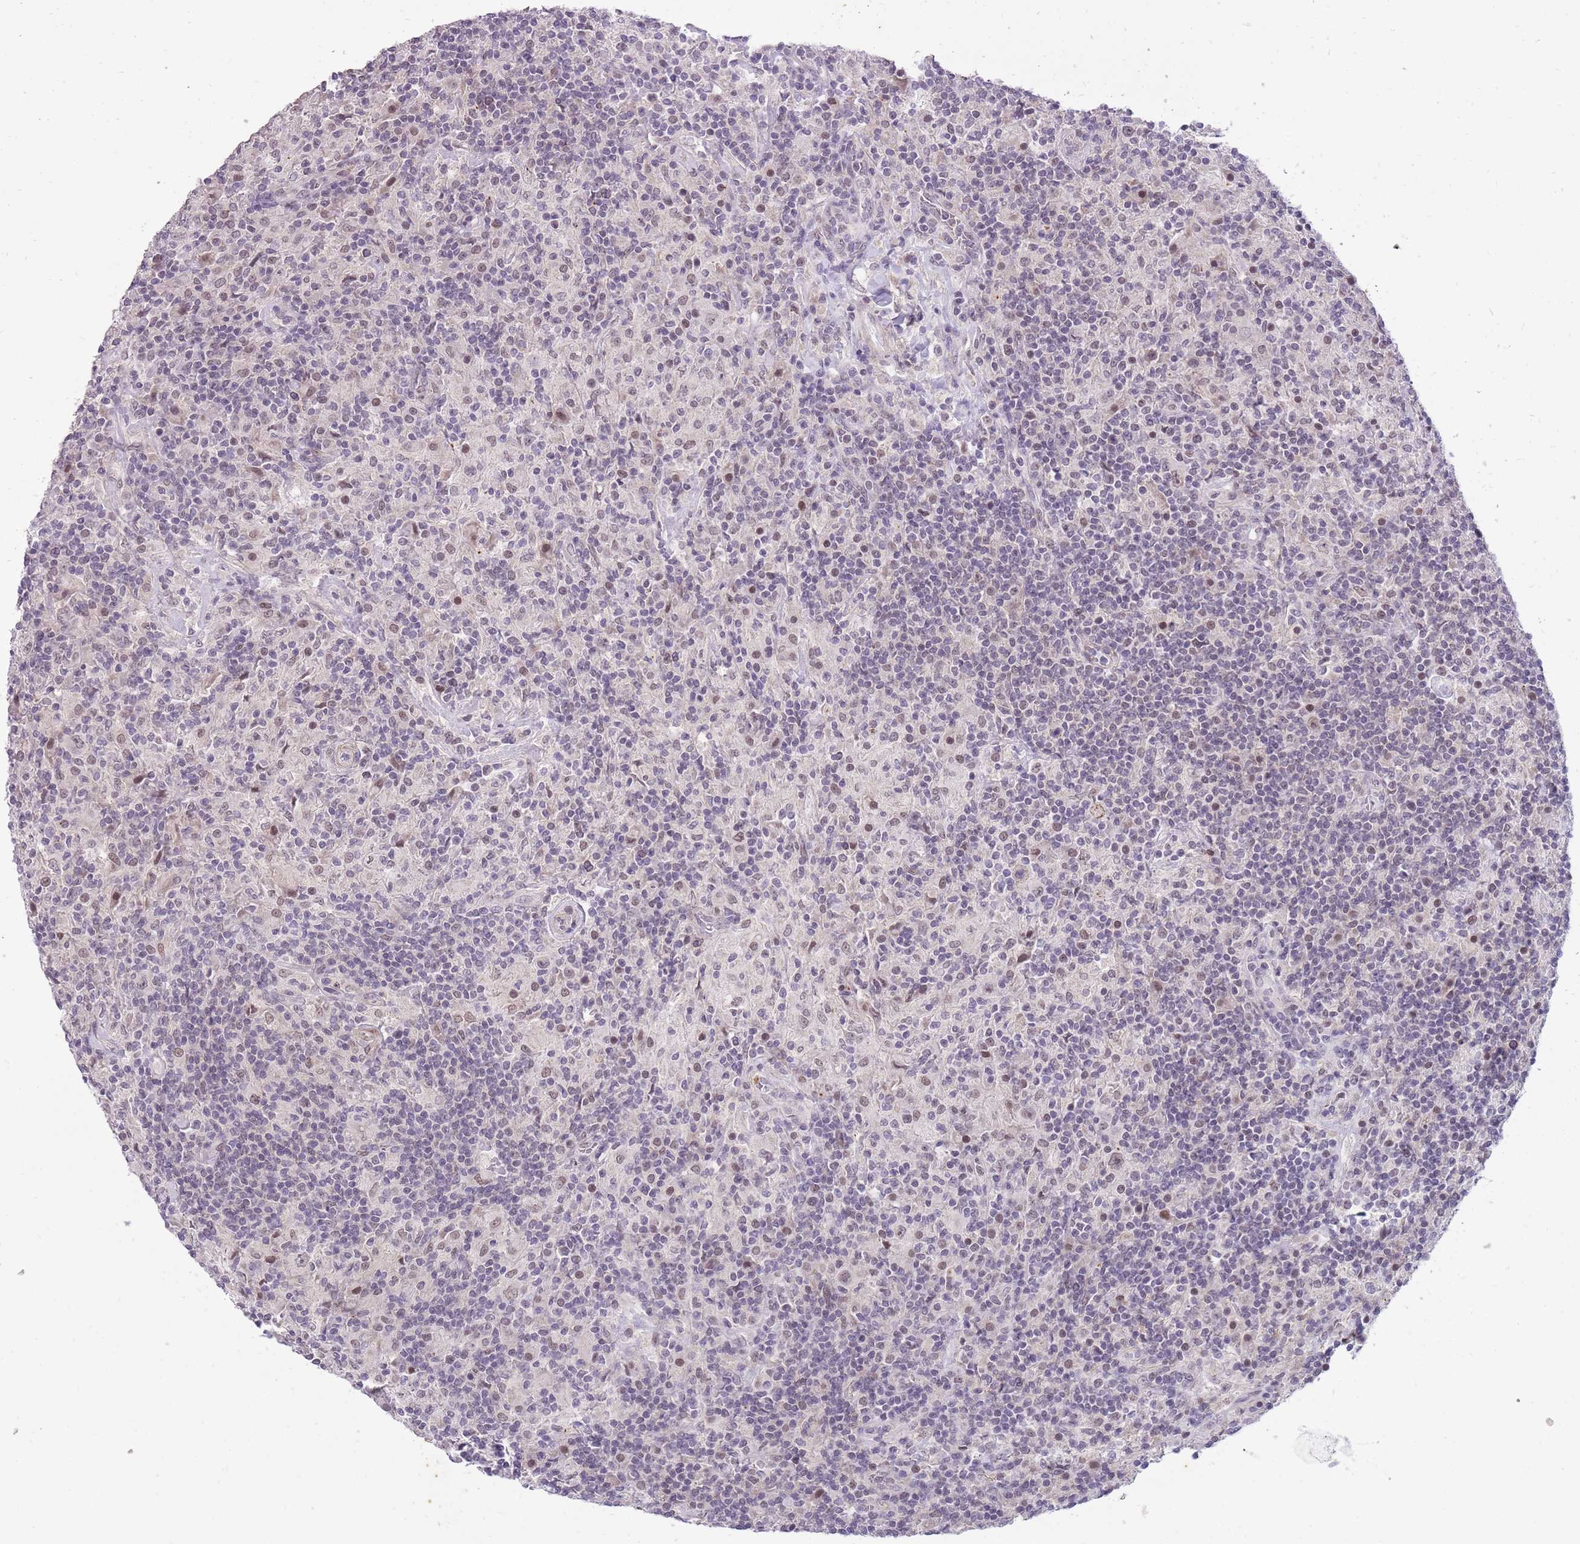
{"staining": {"intensity": "weak", "quantity": ">75%", "location": "nuclear"}, "tissue": "lymphoma", "cell_type": "Tumor cells", "image_type": "cancer", "snomed": [{"axis": "morphology", "description": "Hodgkin's disease, NOS"}, {"axis": "topography", "description": "Lymph node"}], "caption": "Protein expression analysis of human lymphoma reveals weak nuclear positivity in about >75% of tumor cells.", "gene": "TIGD1", "patient": {"sex": "male", "age": 70}}